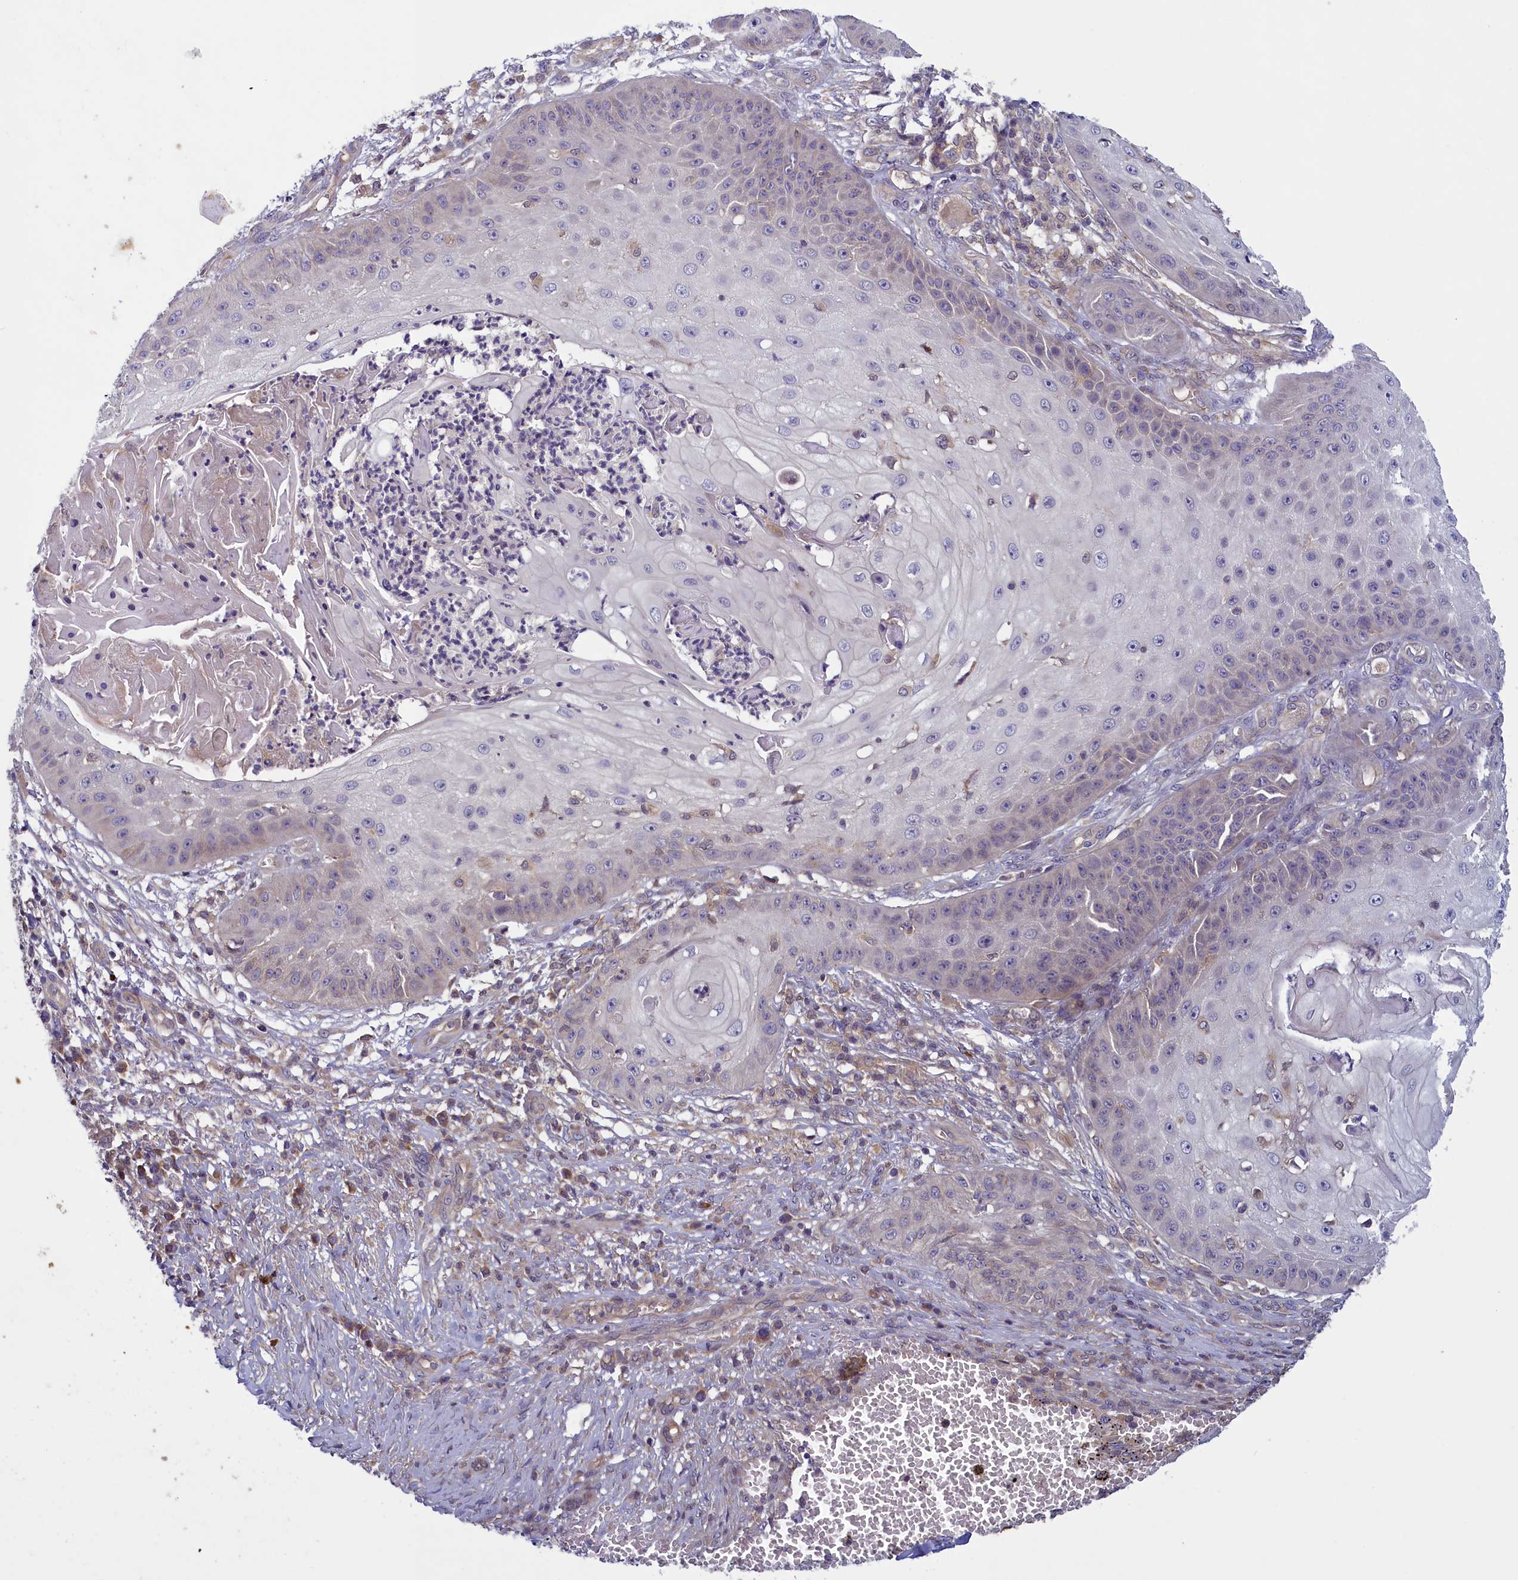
{"staining": {"intensity": "weak", "quantity": "<25%", "location": "cytoplasmic/membranous"}, "tissue": "skin cancer", "cell_type": "Tumor cells", "image_type": "cancer", "snomed": [{"axis": "morphology", "description": "Squamous cell carcinoma, NOS"}, {"axis": "topography", "description": "Skin"}], "caption": "A photomicrograph of skin cancer (squamous cell carcinoma) stained for a protein demonstrates no brown staining in tumor cells.", "gene": "NUBP1", "patient": {"sex": "male", "age": 70}}